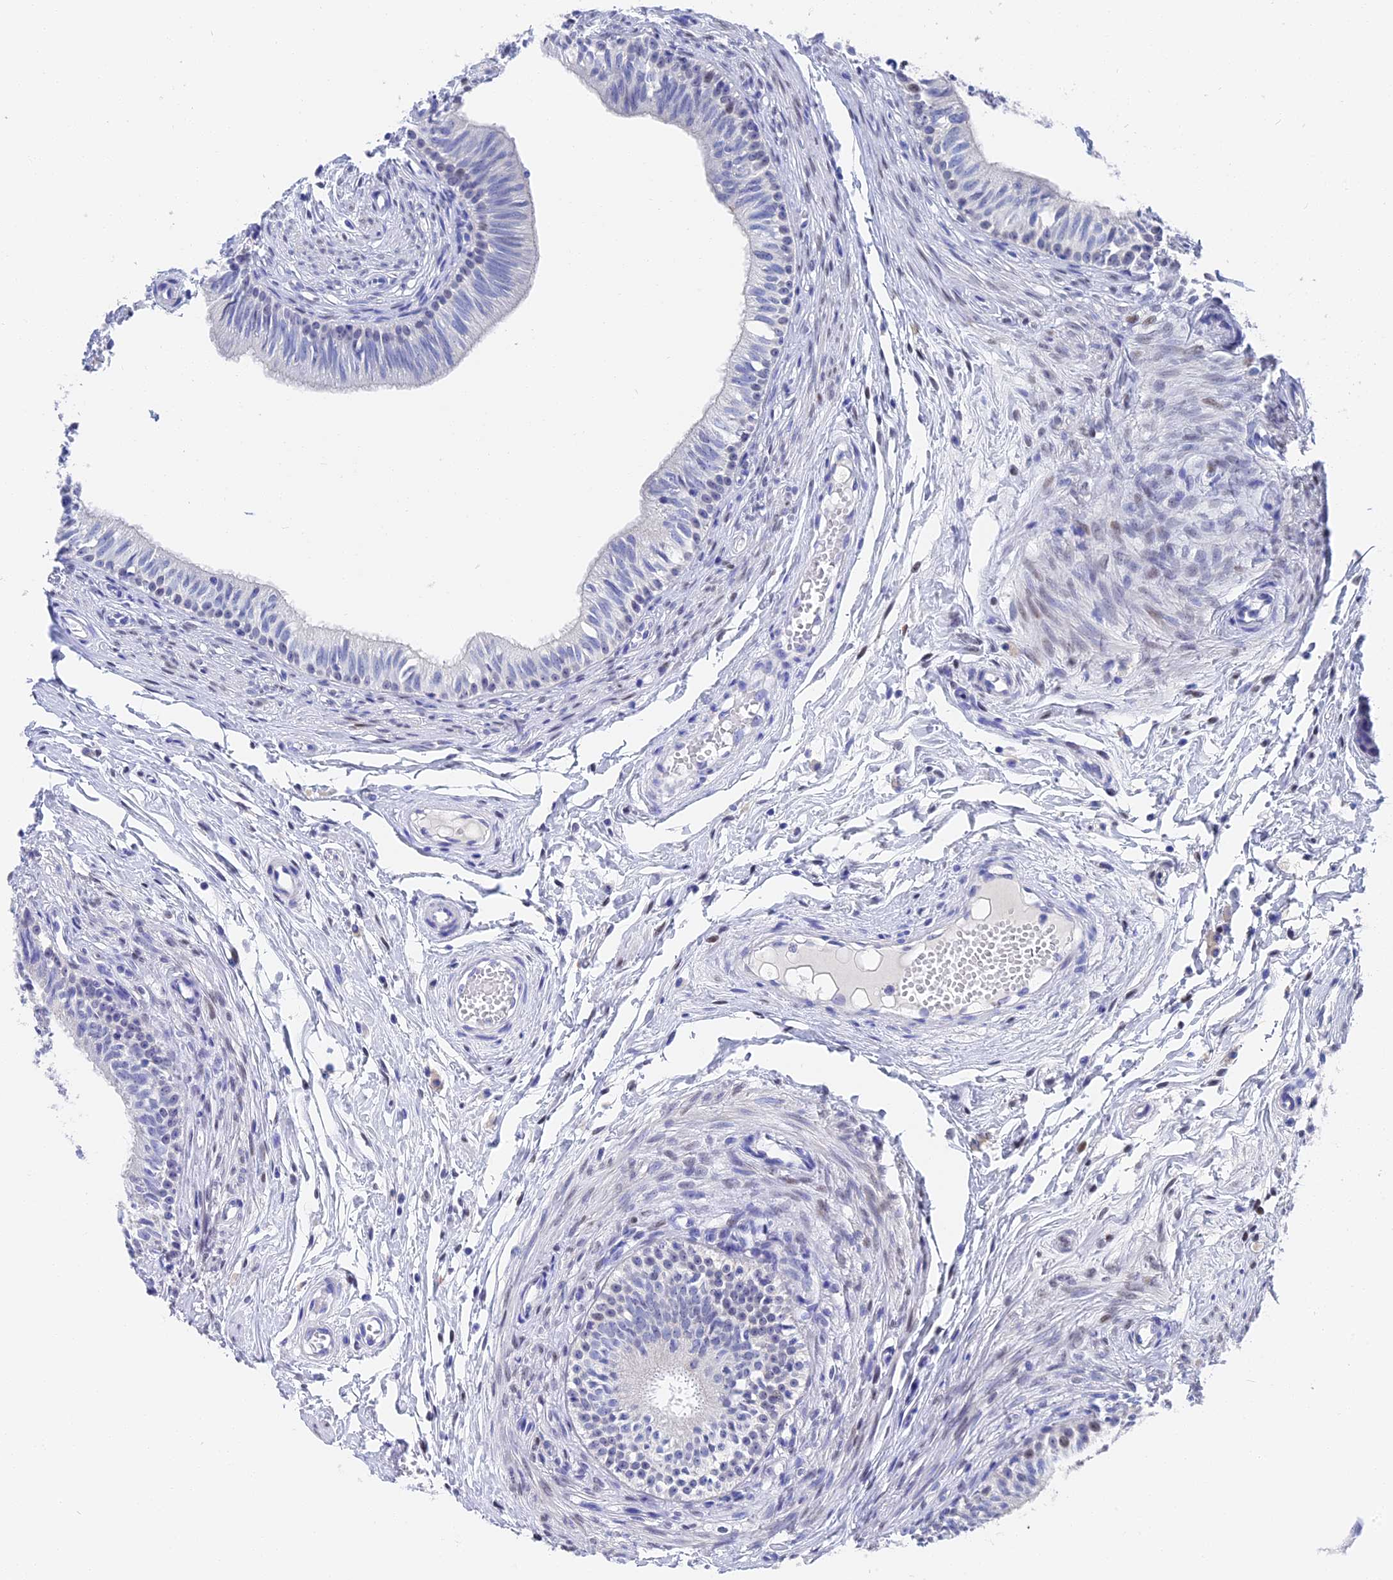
{"staining": {"intensity": "moderate", "quantity": "<25%", "location": "nuclear"}, "tissue": "epididymis", "cell_type": "Glandular cells", "image_type": "normal", "snomed": [{"axis": "morphology", "description": "Normal tissue, NOS"}, {"axis": "topography", "description": "Epididymis, spermatic cord, NOS"}], "caption": "This histopathology image demonstrates immunohistochemistry staining of normal epididymis, with low moderate nuclear staining in approximately <25% of glandular cells.", "gene": "VPS33B", "patient": {"sex": "male", "age": 22}}